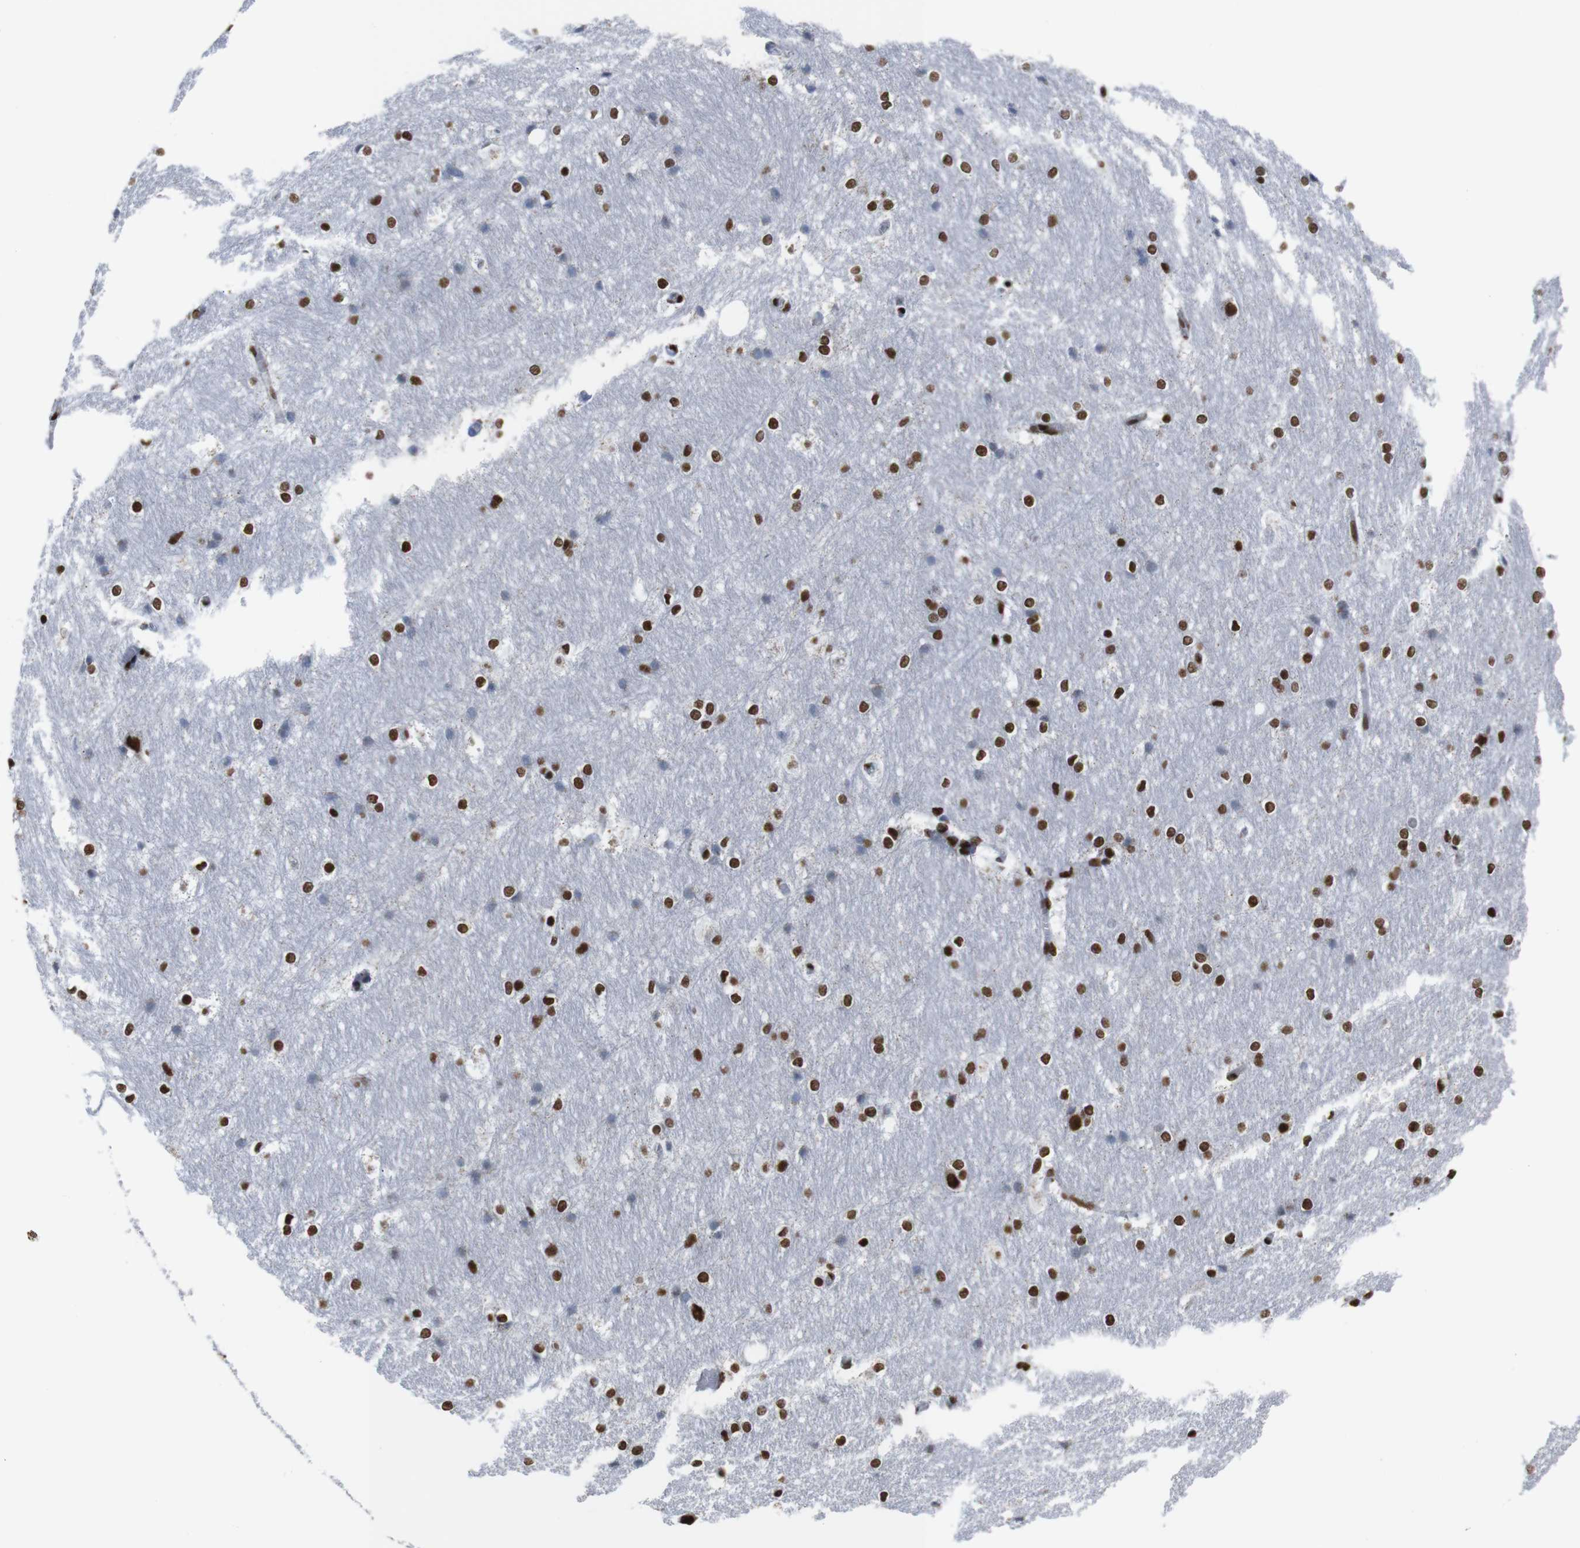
{"staining": {"intensity": "strong", "quantity": ">75%", "location": "nuclear"}, "tissue": "hippocampus", "cell_type": "Glial cells", "image_type": "normal", "snomed": [{"axis": "morphology", "description": "Normal tissue, NOS"}, {"axis": "topography", "description": "Hippocampus"}], "caption": "The photomicrograph displays a brown stain indicating the presence of a protein in the nuclear of glial cells in hippocampus.", "gene": "ROMO1", "patient": {"sex": "female", "age": 19}}